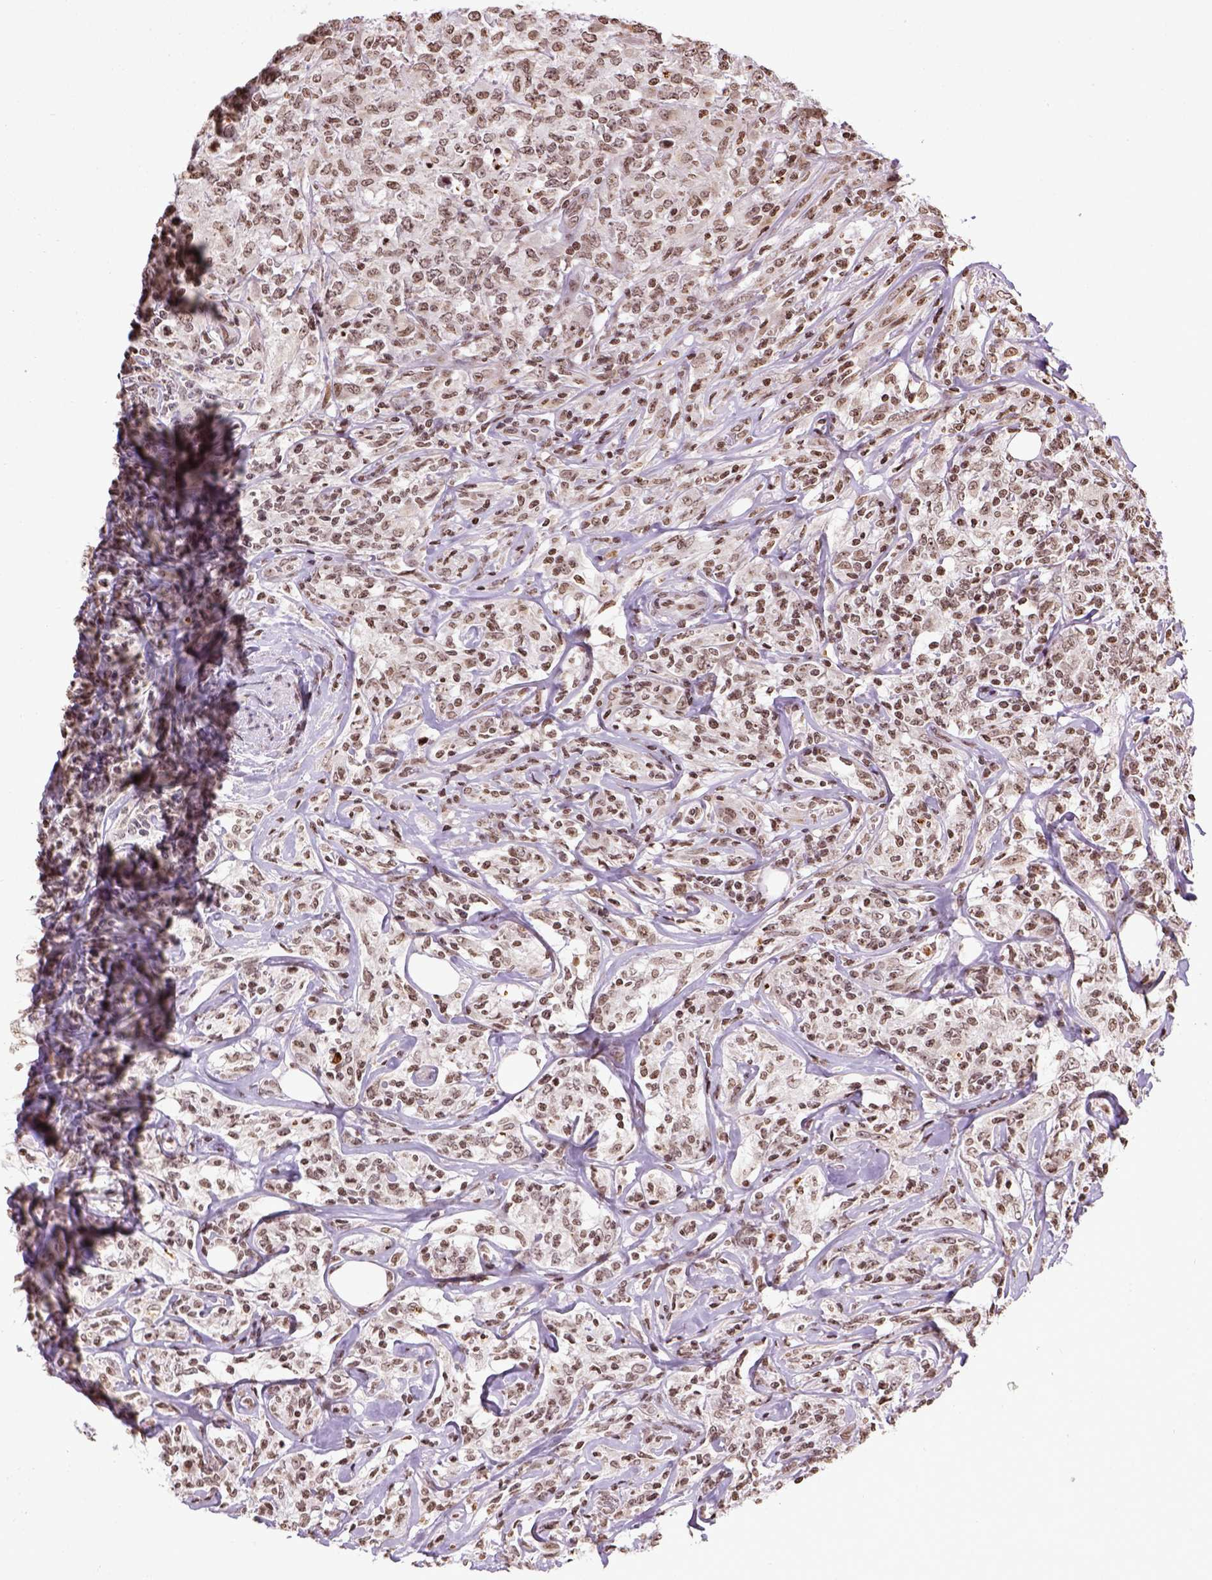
{"staining": {"intensity": "moderate", "quantity": ">75%", "location": "nuclear"}, "tissue": "lymphoma", "cell_type": "Tumor cells", "image_type": "cancer", "snomed": [{"axis": "morphology", "description": "Malignant lymphoma, non-Hodgkin's type, High grade"}, {"axis": "topography", "description": "Lymph node"}], "caption": "Lymphoma stained with DAB (3,3'-diaminobenzidine) IHC displays medium levels of moderate nuclear staining in about >75% of tumor cells.", "gene": "ZNF75D", "patient": {"sex": "female", "age": 84}}